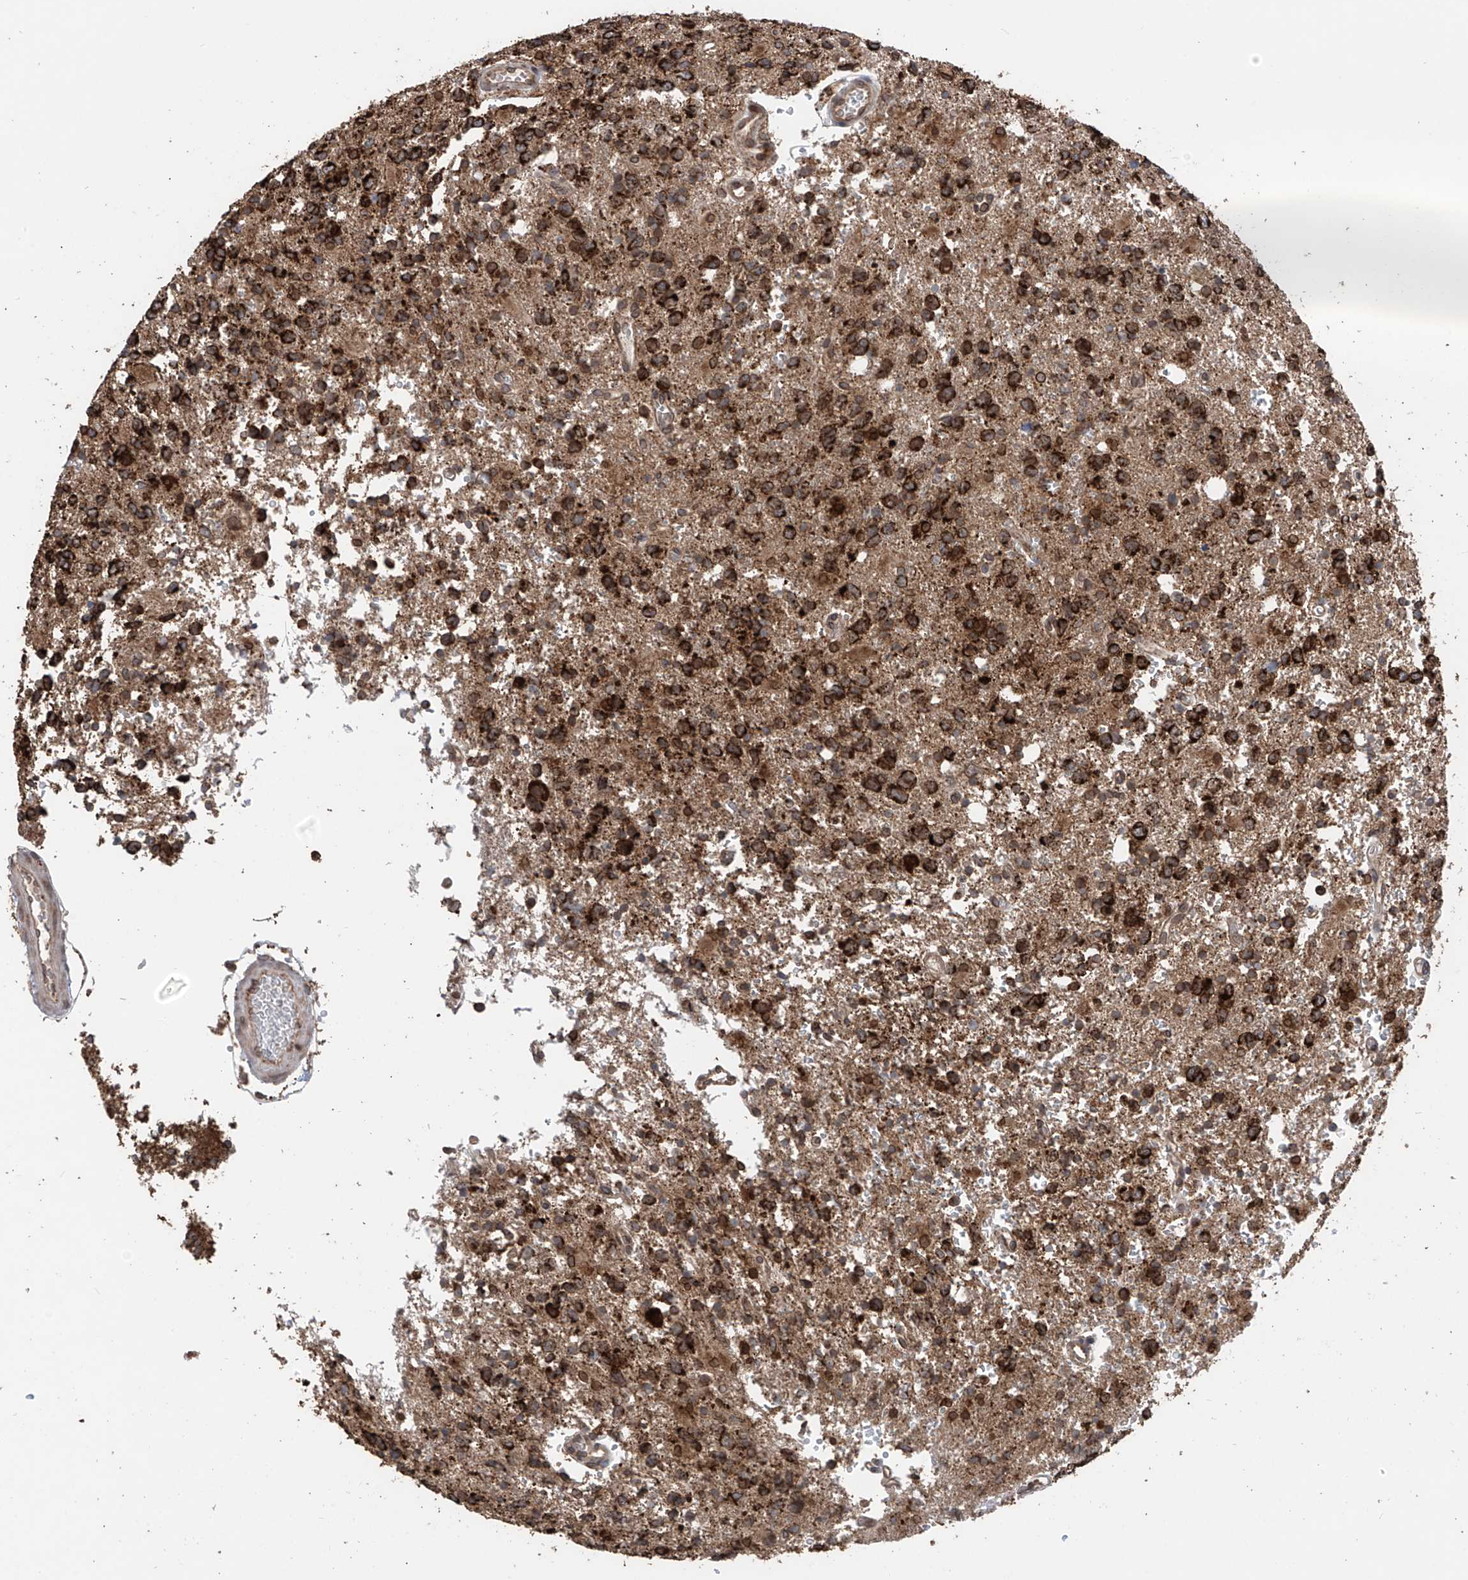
{"staining": {"intensity": "strong", "quantity": ">75%", "location": "cytoplasmic/membranous"}, "tissue": "glioma", "cell_type": "Tumor cells", "image_type": "cancer", "snomed": [{"axis": "morphology", "description": "Glioma, malignant, High grade"}, {"axis": "topography", "description": "Brain"}], "caption": "The immunohistochemical stain shows strong cytoplasmic/membranous positivity in tumor cells of high-grade glioma (malignant) tissue.", "gene": "AHCTF1", "patient": {"sex": "female", "age": 62}}